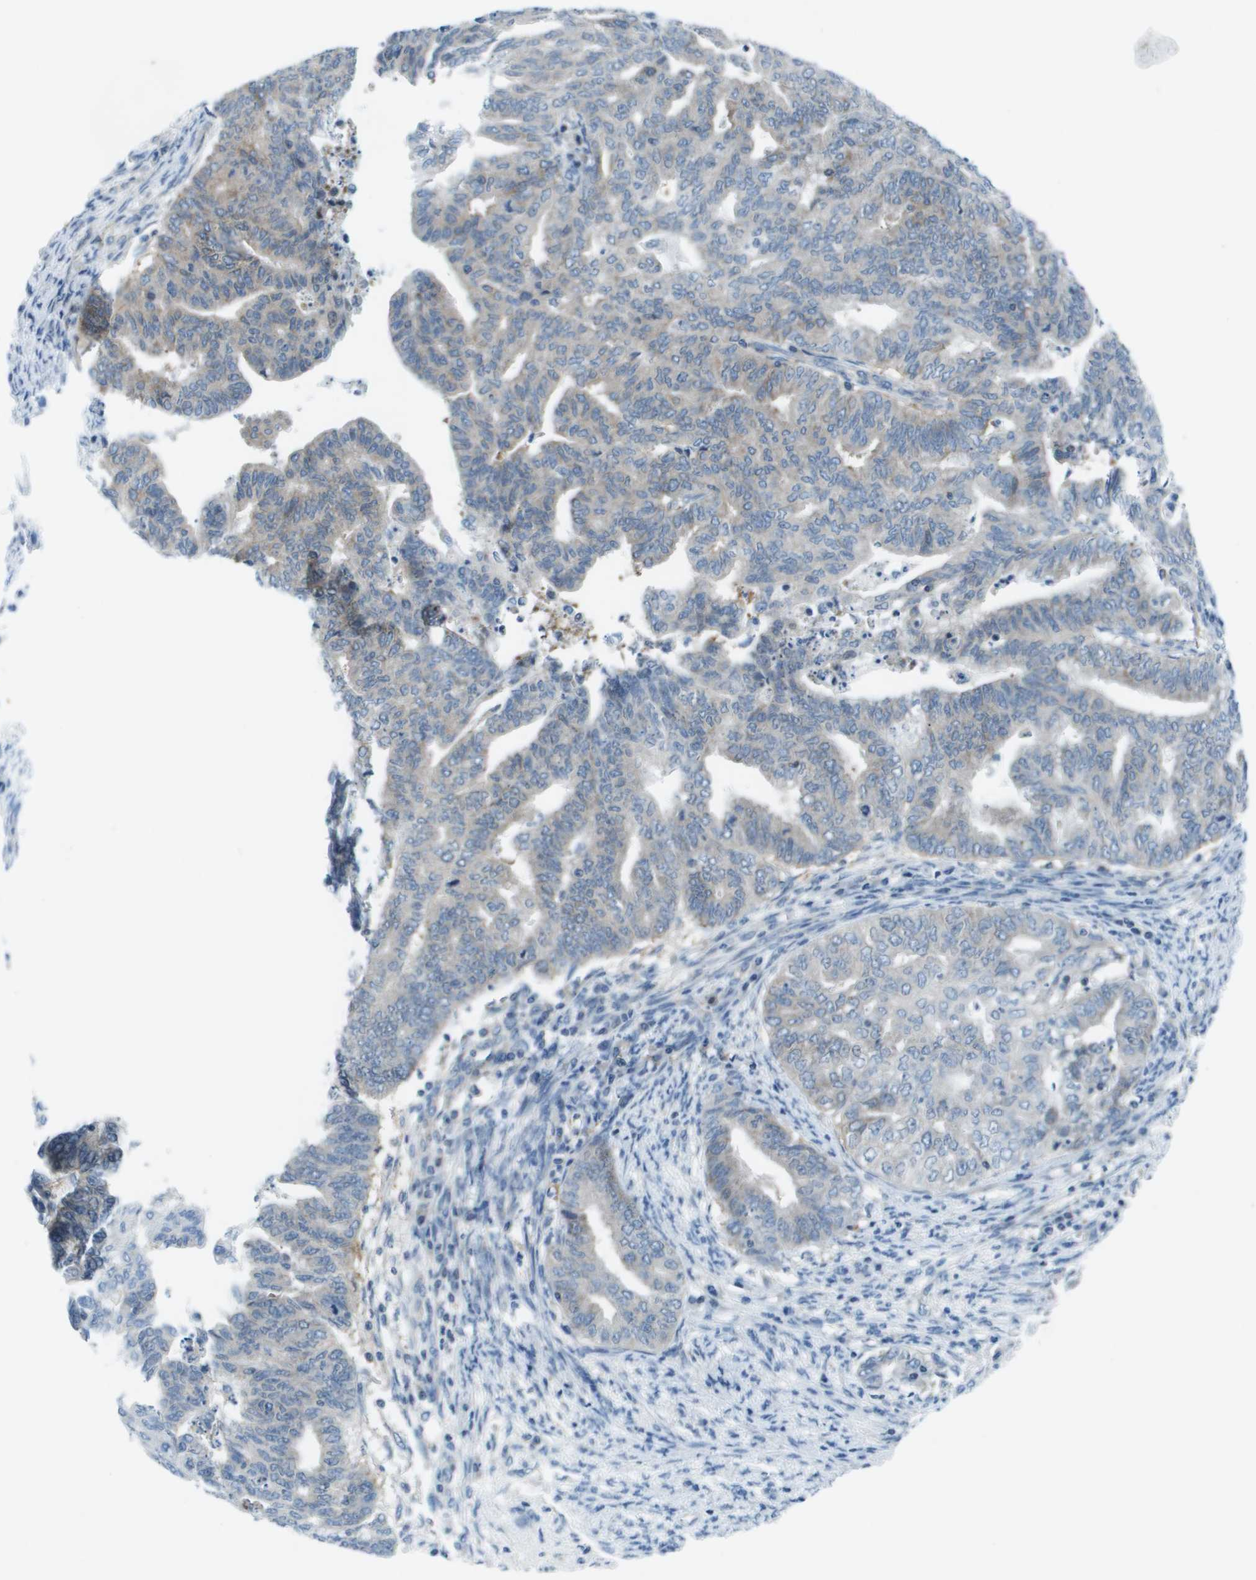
{"staining": {"intensity": "negative", "quantity": "none", "location": "none"}, "tissue": "endometrial cancer", "cell_type": "Tumor cells", "image_type": "cancer", "snomed": [{"axis": "morphology", "description": "Adenocarcinoma, NOS"}, {"axis": "topography", "description": "Endometrium"}], "caption": "Micrograph shows no protein staining in tumor cells of endometrial cancer tissue. (Immunohistochemistry (ihc), brightfield microscopy, high magnification).", "gene": "STIP1", "patient": {"sex": "female", "age": 79}}